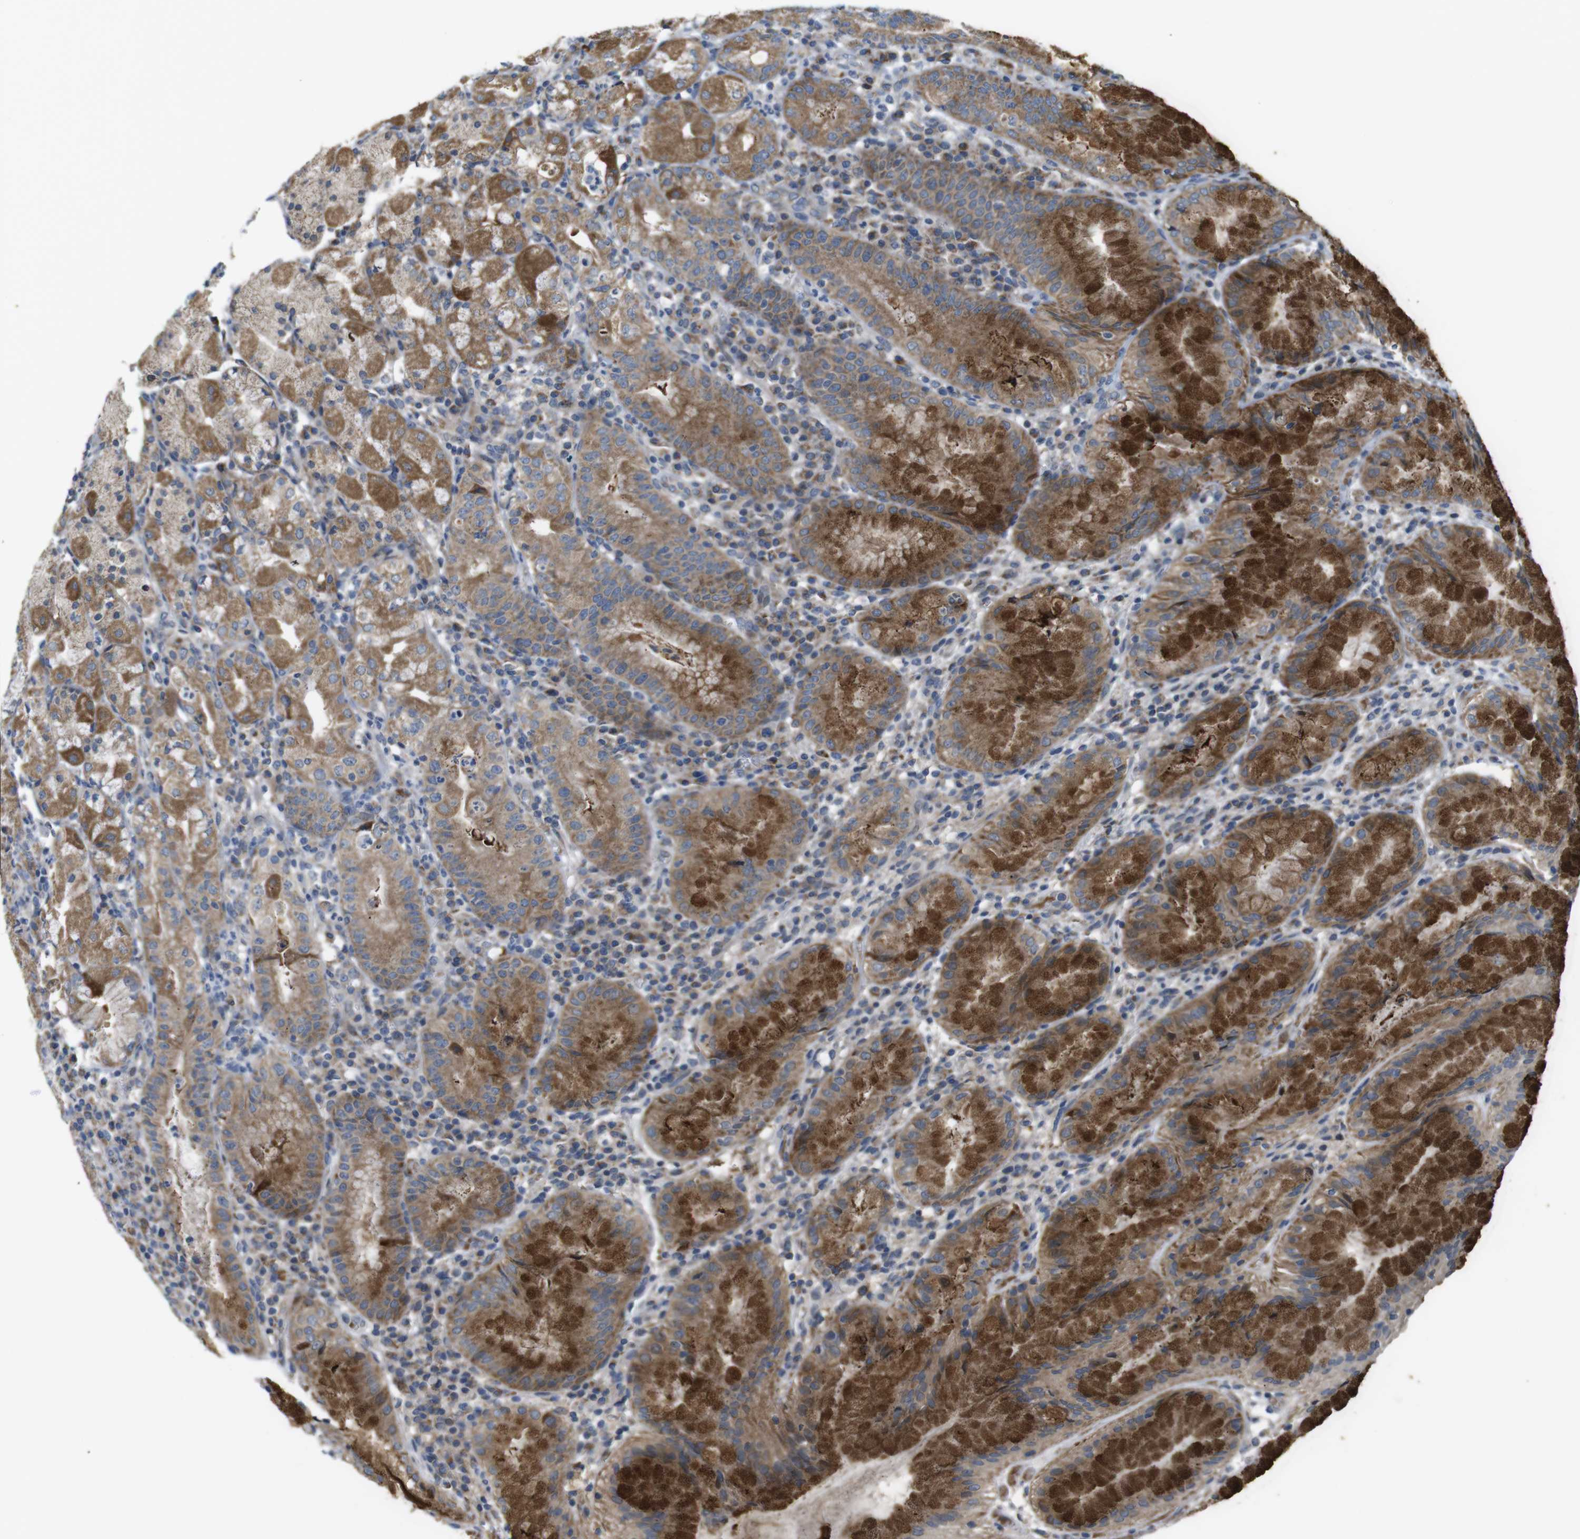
{"staining": {"intensity": "moderate", "quantity": ">75%", "location": "cytoplasmic/membranous"}, "tissue": "stomach", "cell_type": "Glandular cells", "image_type": "normal", "snomed": [{"axis": "morphology", "description": "Normal tissue, NOS"}, {"axis": "topography", "description": "Stomach"}, {"axis": "topography", "description": "Stomach, lower"}], "caption": "Protein expression analysis of benign human stomach reveals moderate cytoplasmic/membranous positivity in approximately >75% of glandular cells. Nuclei are stained in blue.", "gene": "MARCHF1", "patient": {"sex": "female", "age": 75}}